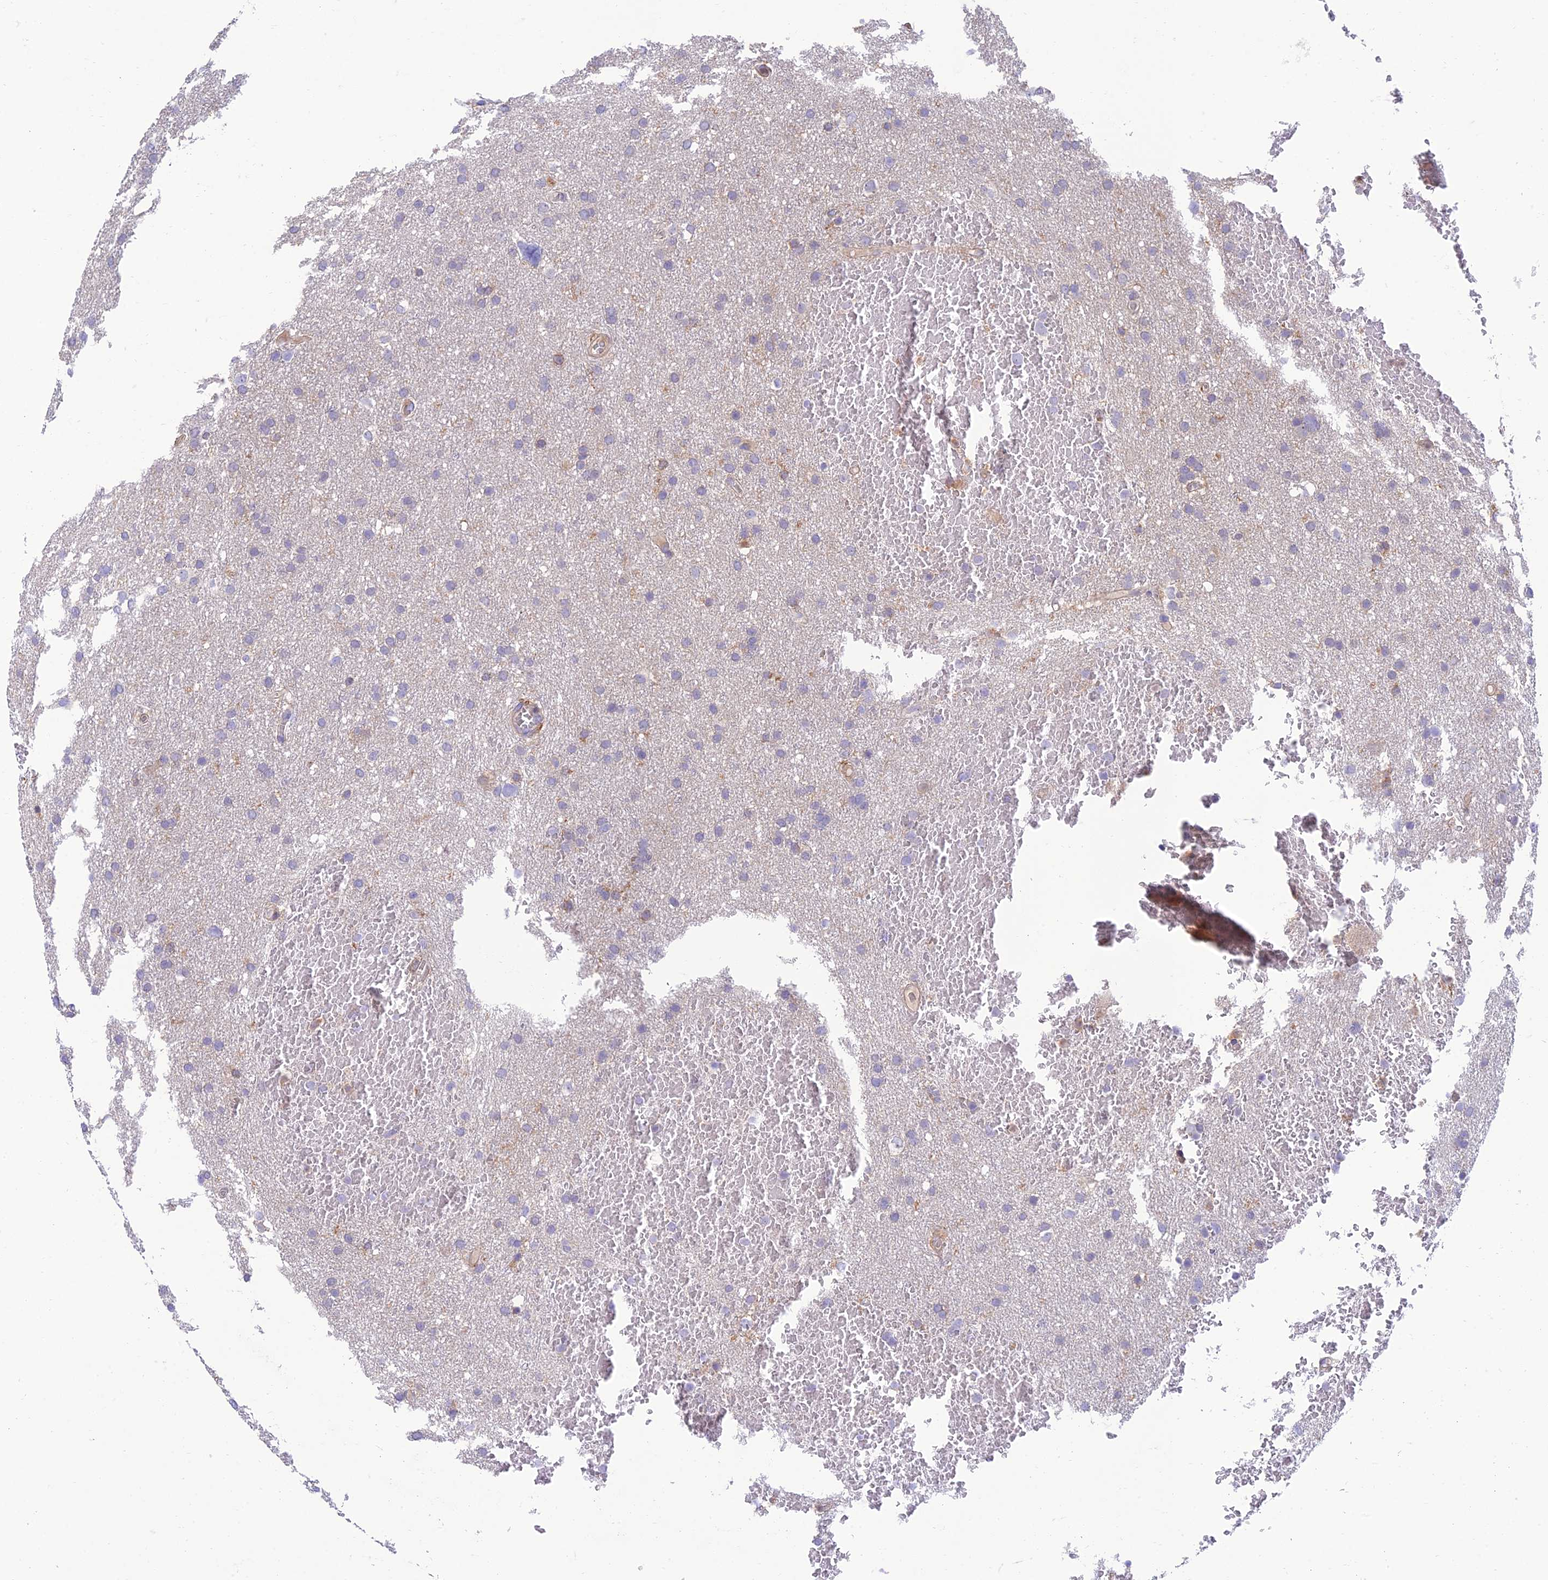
{"staining": {"intensity": "negative", "quantity": "none", "location": "none"}, "tissue": "glioma", "cell_type": "Tumor cells", "image_type": "cancer", "snomed": [{"axis": "morphology", "description": "Glioma, malignant, High grade"}, {"axis": "topography", "description": "Cerebral cortex"}], "caption": "Tumor cells are negative for protein expression in human malignant glioma (high-grade).", "gene": "IRAK3", "patient": {"sex": "female", "age": 36}}